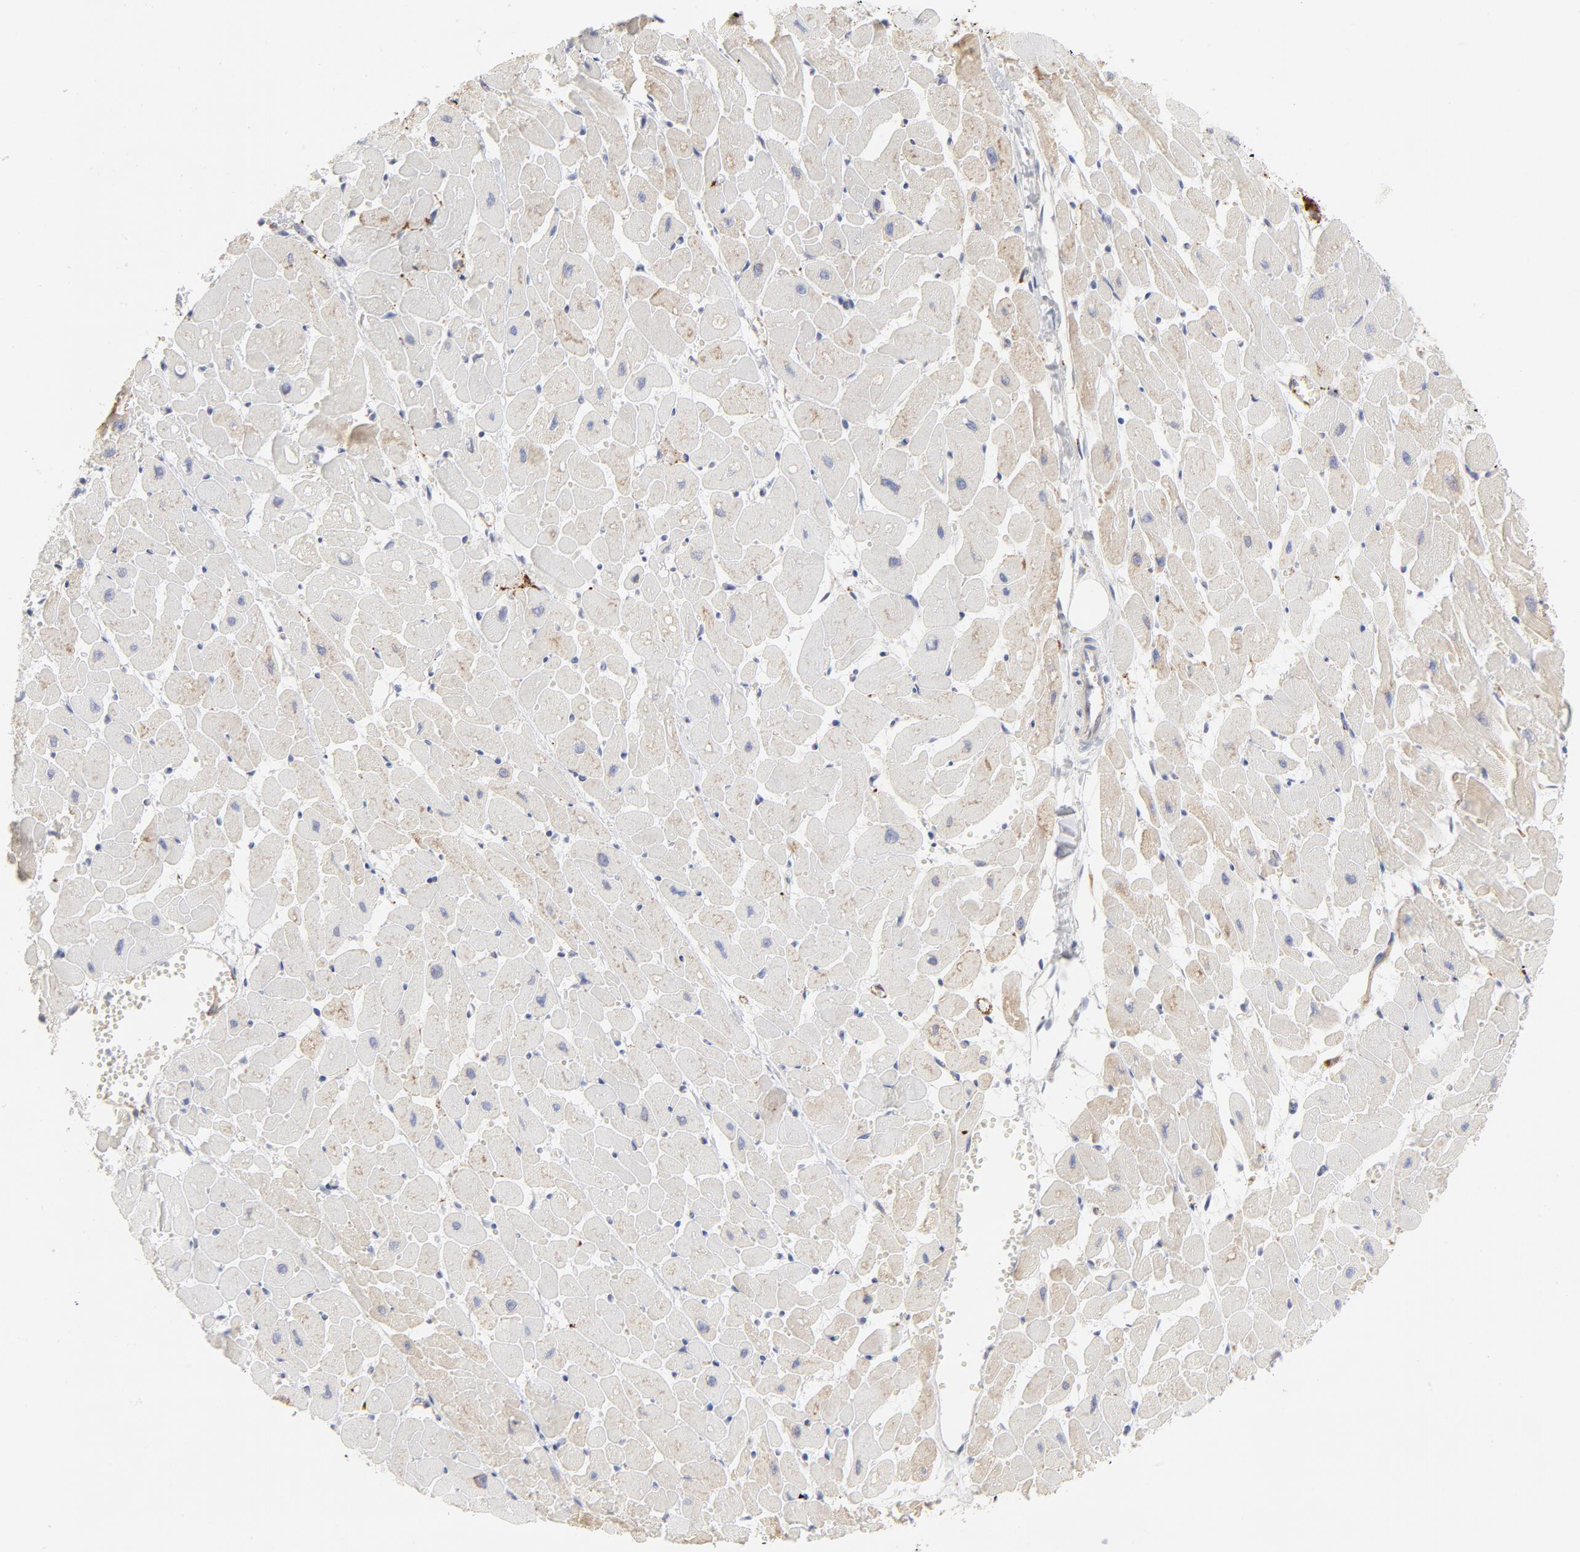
{"staining": {"intensity": "negative", "quantity": "none", "location": "none"}, "tissue": "heart muscle", "cell_type": "Cardiomyocytes", "image_type": "normal", "snomed": [{"axis": "morphology", "description": "Normal tissue, NOS"}, {"axis": "topography", "description": "Heart"}], "caption": "An immunohistochemistry photomicrograph of unremarkable heart muscle is shown. There is no staining in cardiomyocytes of heart muscle. (Brightfield microscopy of DAB immunohistochemistry (IHC) at high magnification).", "gene": "PLAT", "patient": {"sex": "female", "age": 19}}